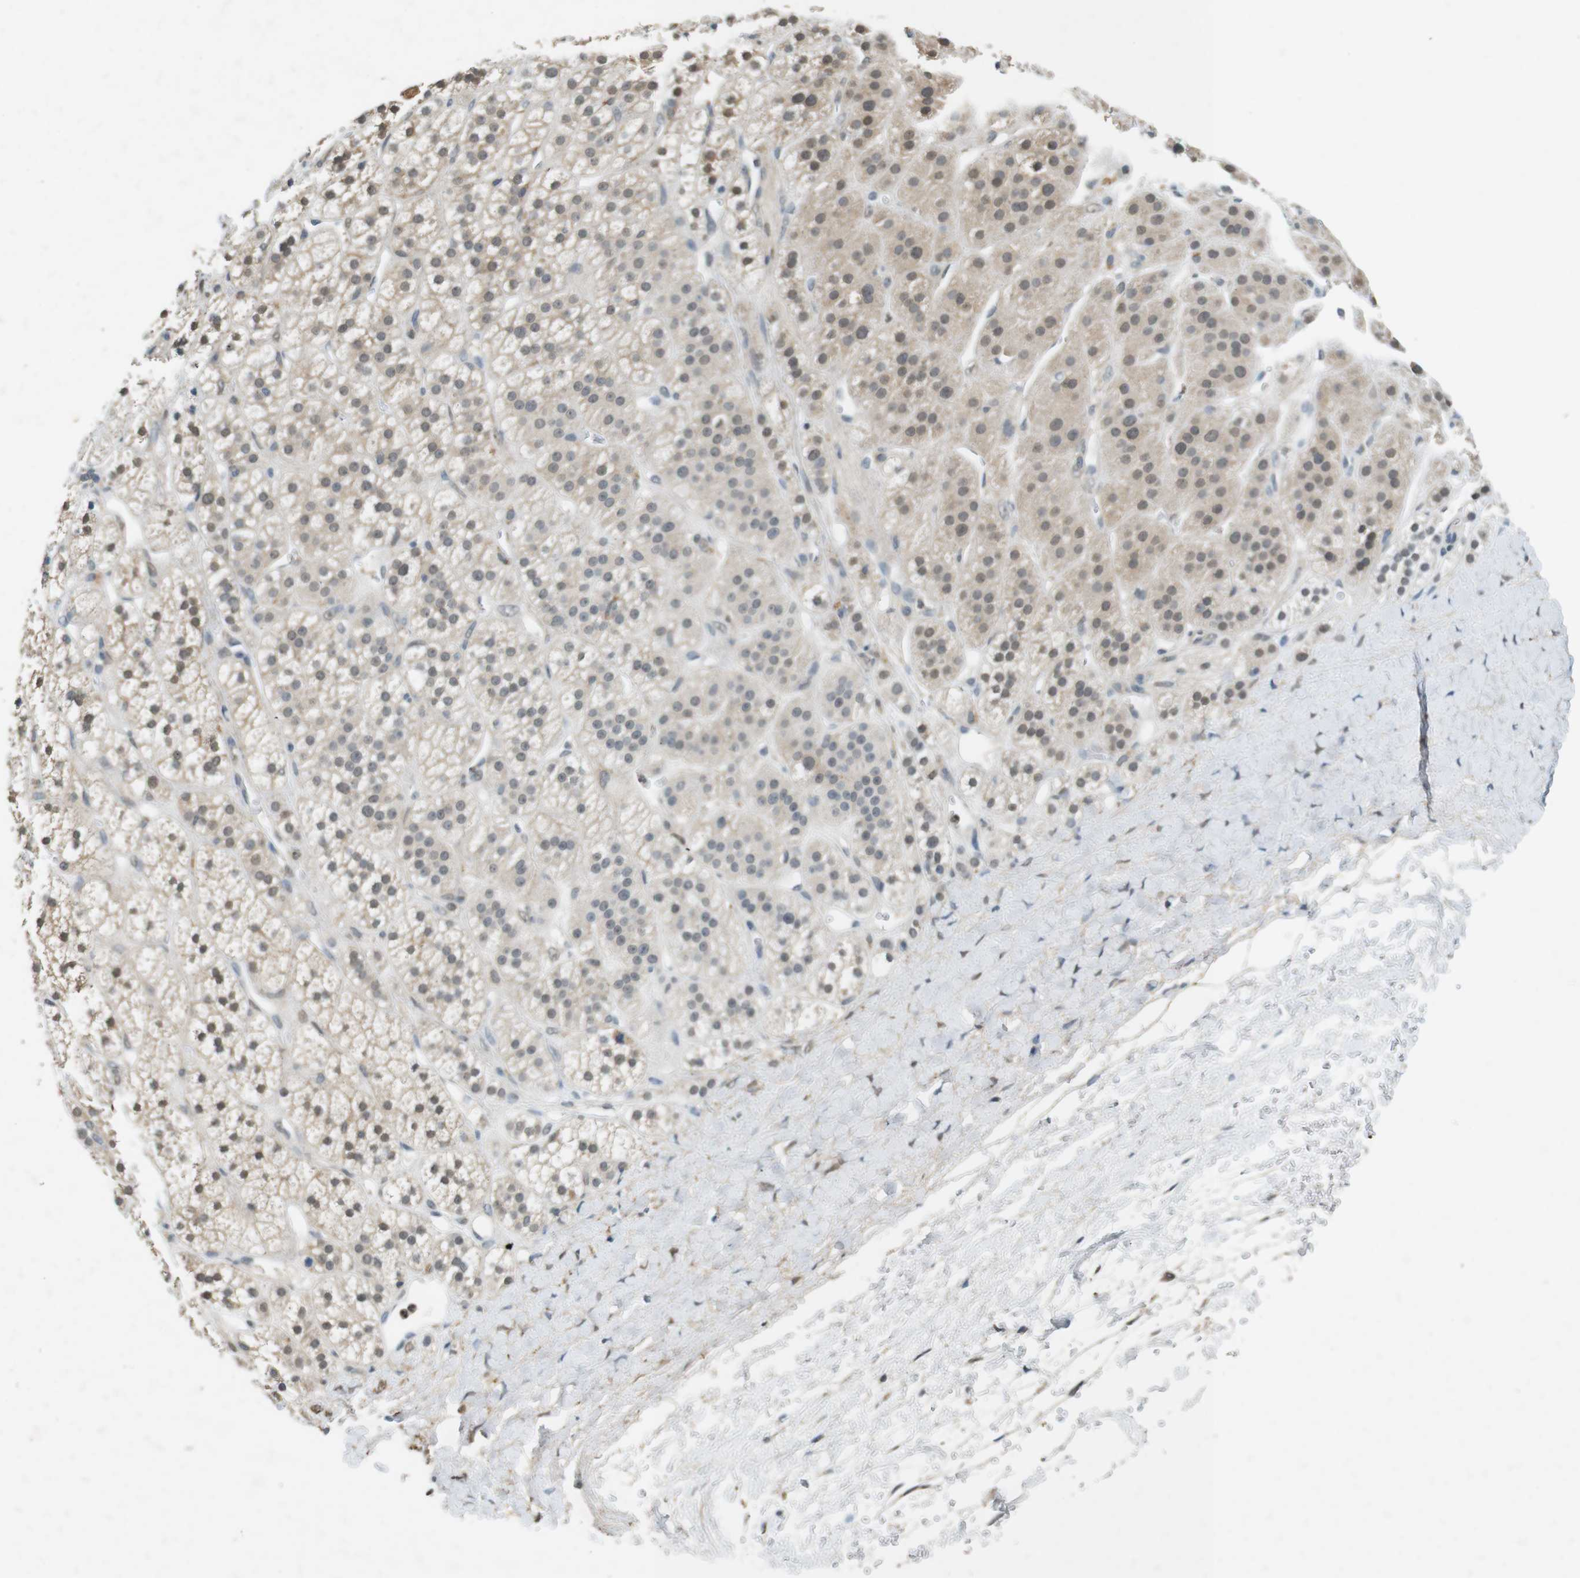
{"staining": {"intensity": "weak", "quantity": ">75%", "location": "cytoplasmic/membranous,nuclear"}, "tissue": "adrenal gland", "cell_type": "Glandular cells", "image_type": "normal", "snomed": [{"axis": "morphology", "description": "Normal tissue, NOS"}, {"axis": "topography", "description": "Adrenal gland"}], "caption": "The image reveals a brown stain indicating the presence of a protein in the cytoplasmic/membranous,nuclear of glandular cells in adrenal gland. Using DAB (3,3'-diaminobenzidine) (brown) and hematoxylin (blue) stains, captured at high magnification using brightfield microscopy.", "gene": "CDK14", "patient": {"sex": "male", "age": 56}}